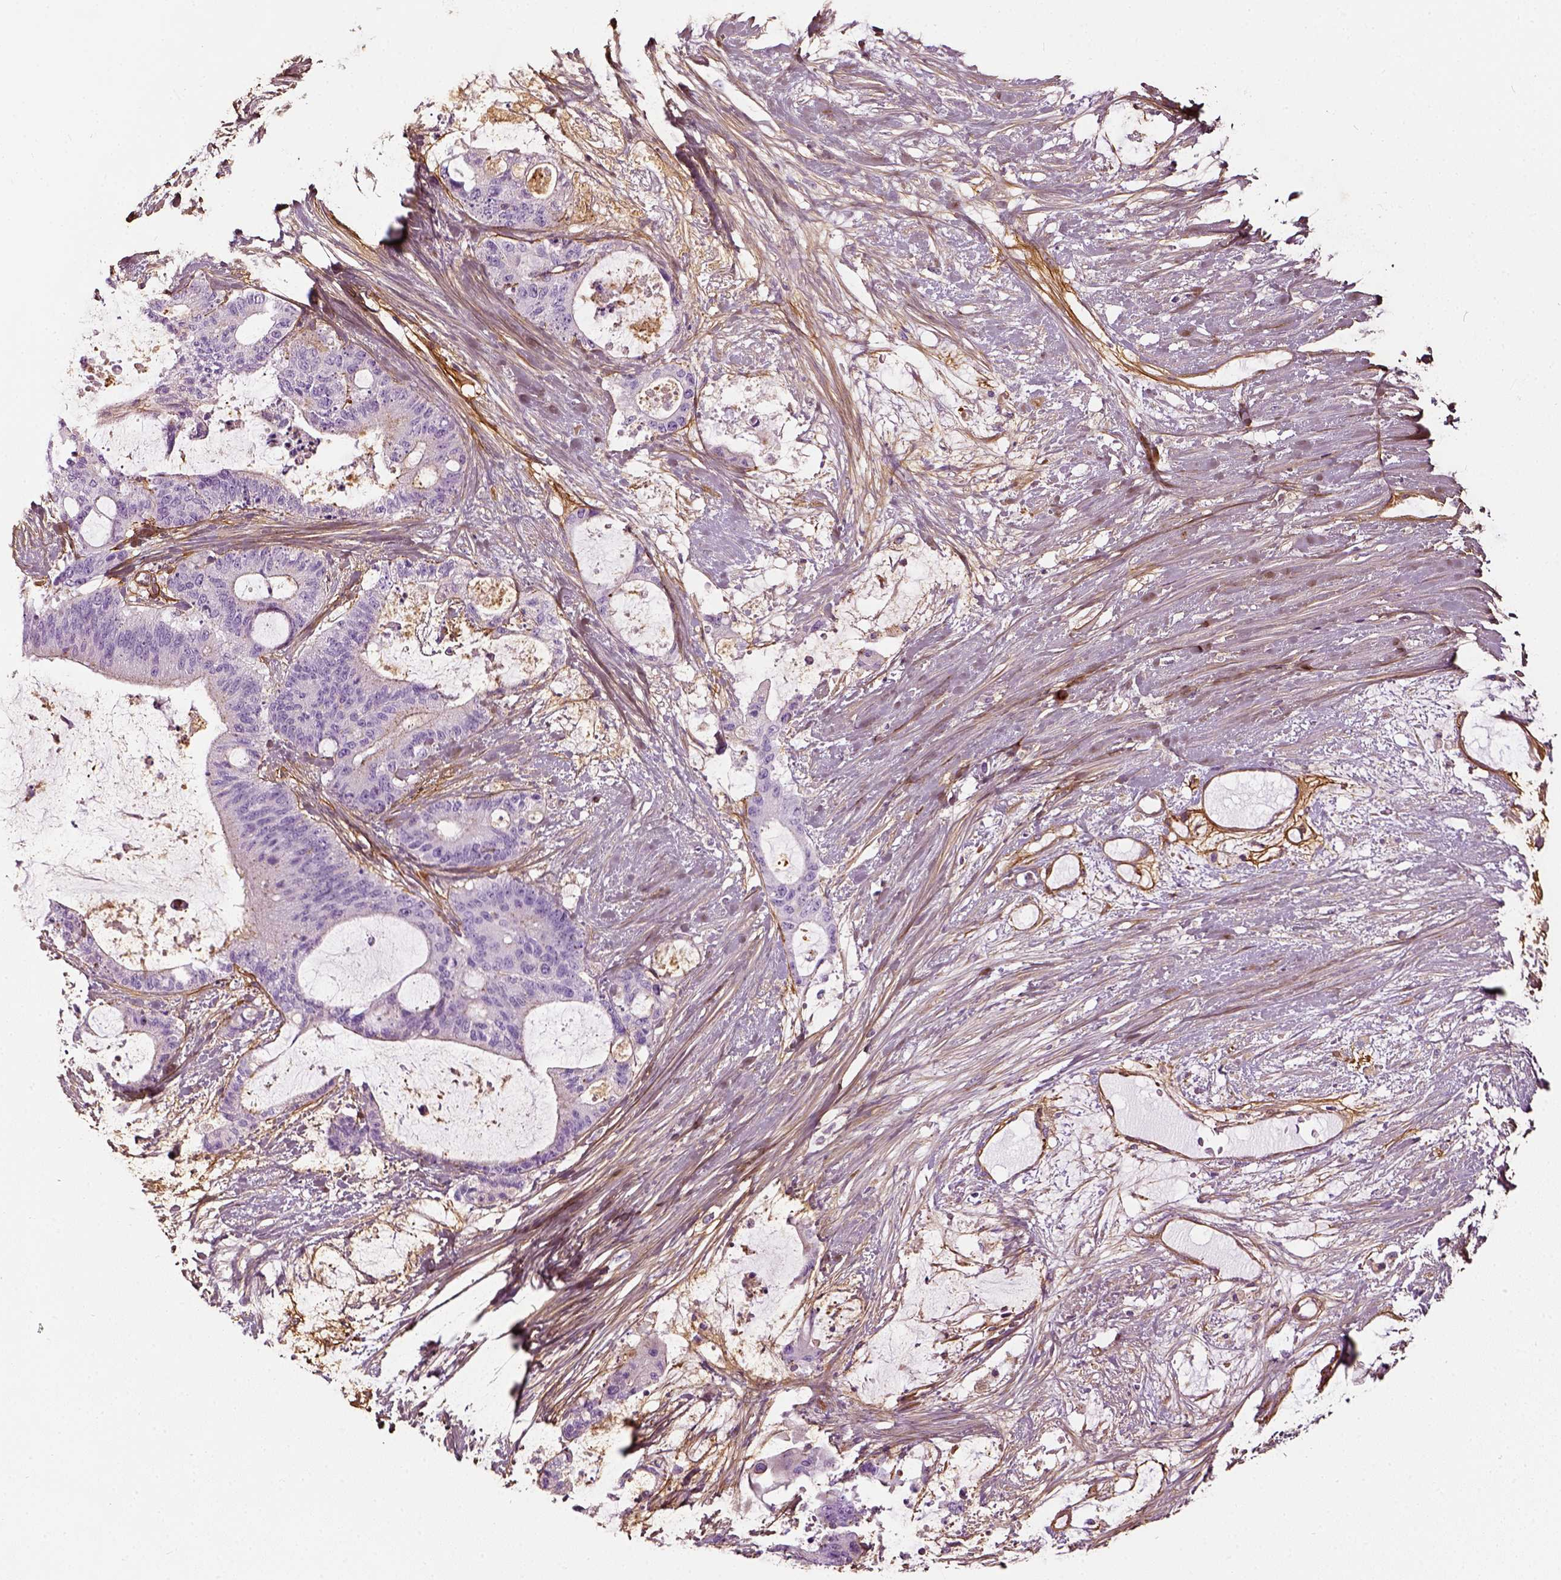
{"staining": {"intensity": "negative", "quantity": "none", "location": "none"}, "tissue": "liver cancer", "cell_type": "Tumor cells", "image_type": "cancer", "snomed": [{"axis": "morphology", "description": "Normal tissue, NOS"}, {"axis": "morphology", "description": "Cholangiocarcinoma"}, {"axis": "topography", "description": "Liver"}, {"axis": "topography", "description": "Peripheral nerve tissue"}], "caption": "Liver cholangiocarcinoma was stained to show a protein in brown. There is no significant staining in tumor cells. (Stains: DAB immunohistochemistry (IHC) with hematoxylin counter stain, Microscopy: brightfield microscopy at high magnification).", "gene": "COL6A2", "patient": {"sex": "female", "age": 73}}